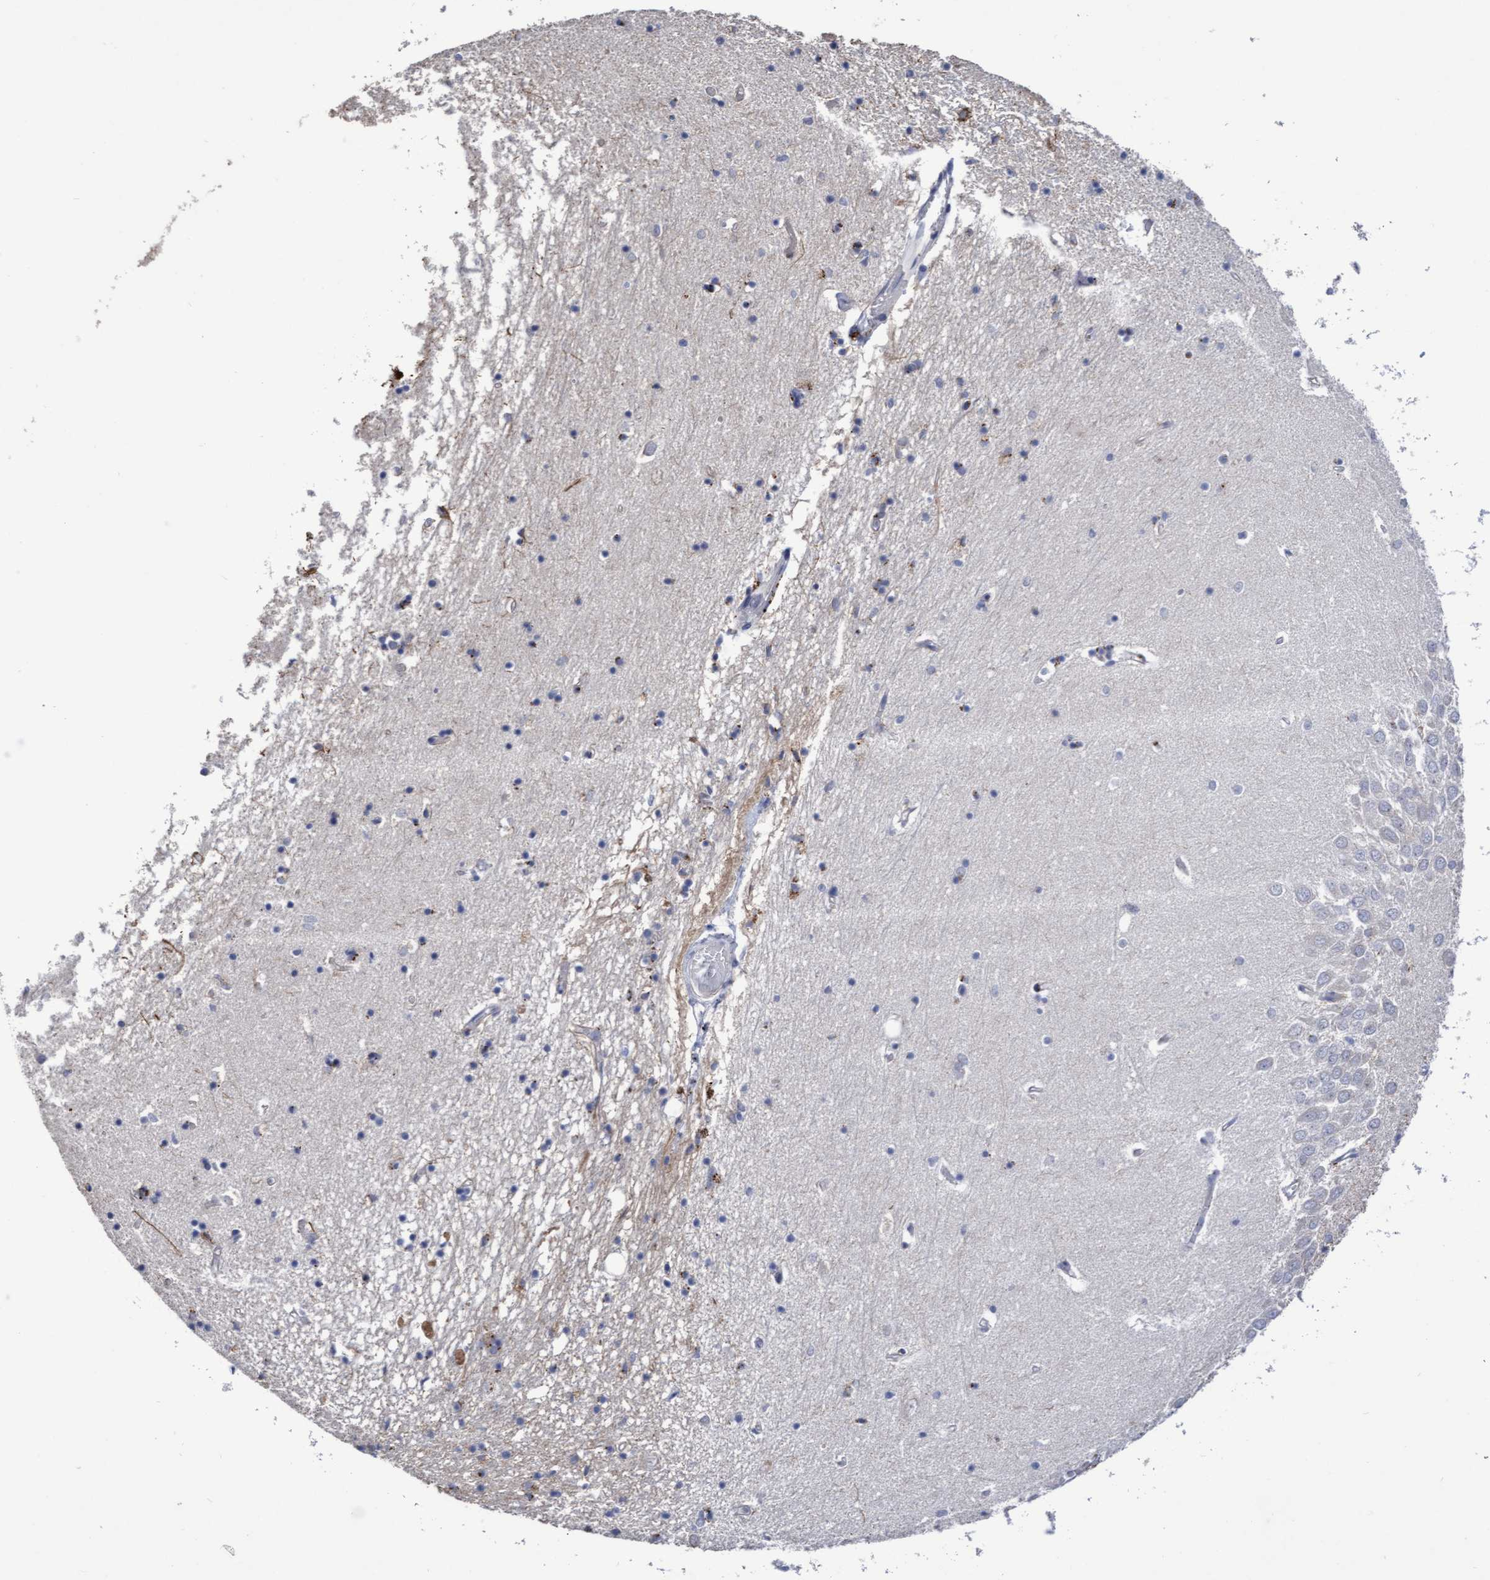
{"staining": {"intensity": "negative", "quantity": "none", "location": "none"}, "tissue": "hippocampus", "cell_type": "Glial cells", "image_type": "normal", "snomed": [{"axis": "morphology", "description": "Normal tissue, NOS"}, {"axis": "topography", "description": "Hippocampus"}], "caption": "Human hippocampus stained for a protein using immunohistochemistry (IHC) displays no positivity in glial cells.", "gene": "KRT24", "patient": {"sex": "male", "age": 70}}